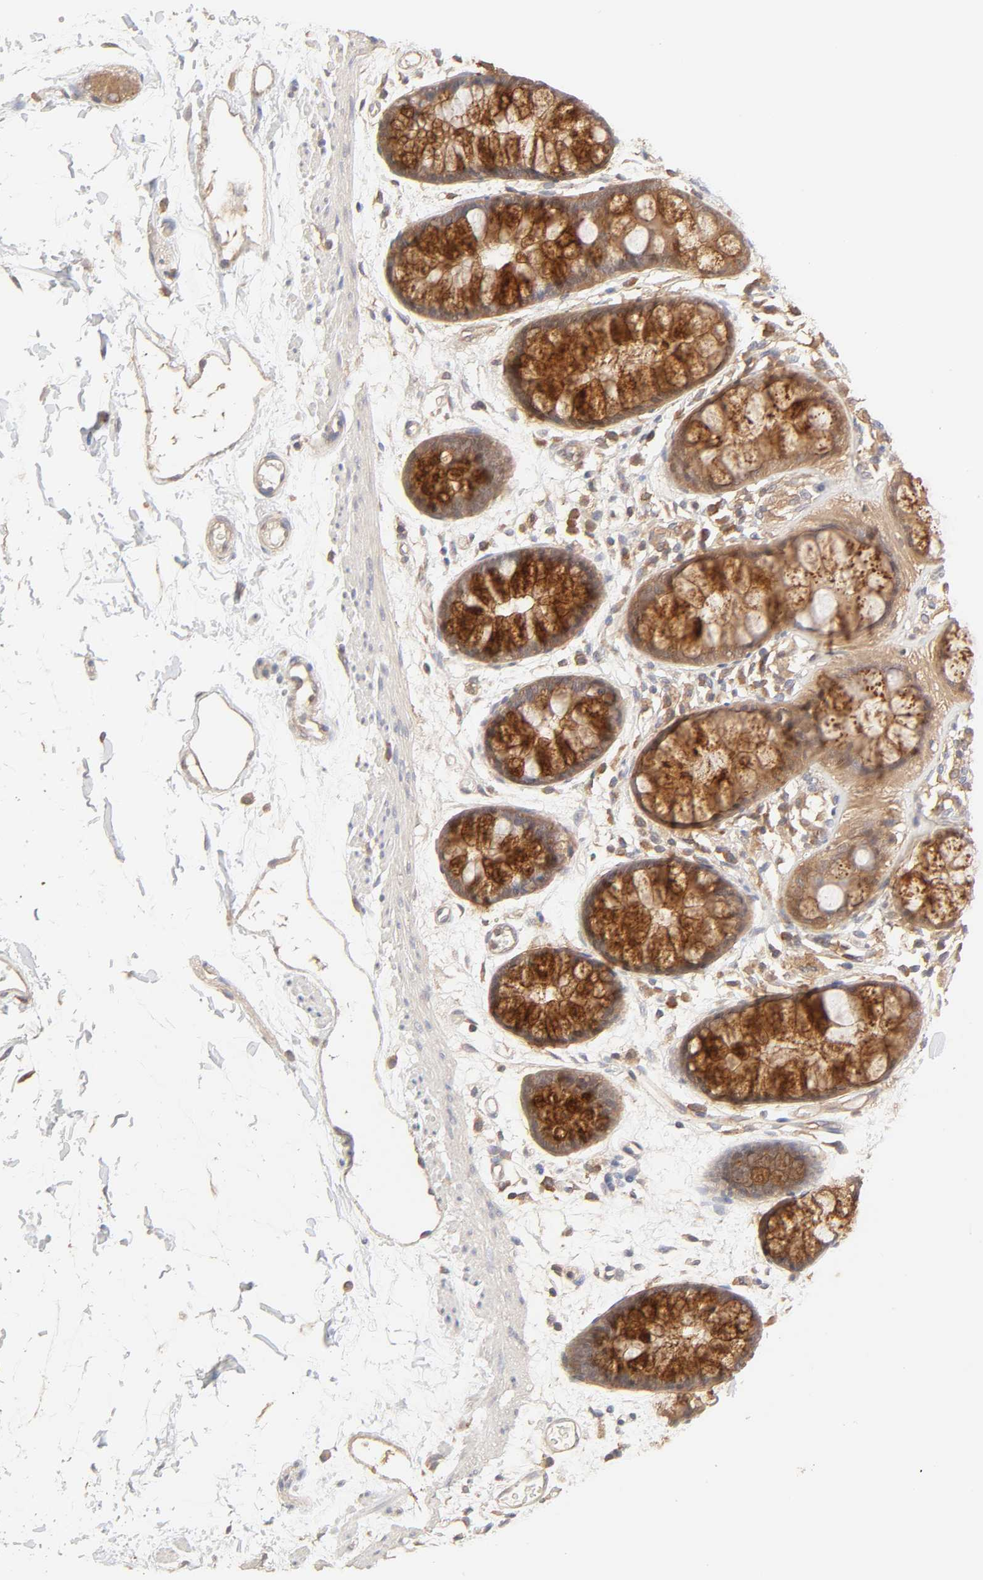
{"staining": {"intensity": "moderate", "quantity": ">75%", "location": "cytoplasmic/membranous"}, "tissue": "rectum", "cell_type": "Glandular cells", "image_type": "normal", "snomed": [{"axis": "morphology", "description": "Normal tissue, NOS"}, {"axis": "topography", "description": "Rectum"}], "caption": "Rectum stained with immunohistochemistry shows moderate cytoplasmic/membranous expression in about >75% of glandular cells.", "gene": "AP1G2", "patient": {"sex": "female", "age": 66}}